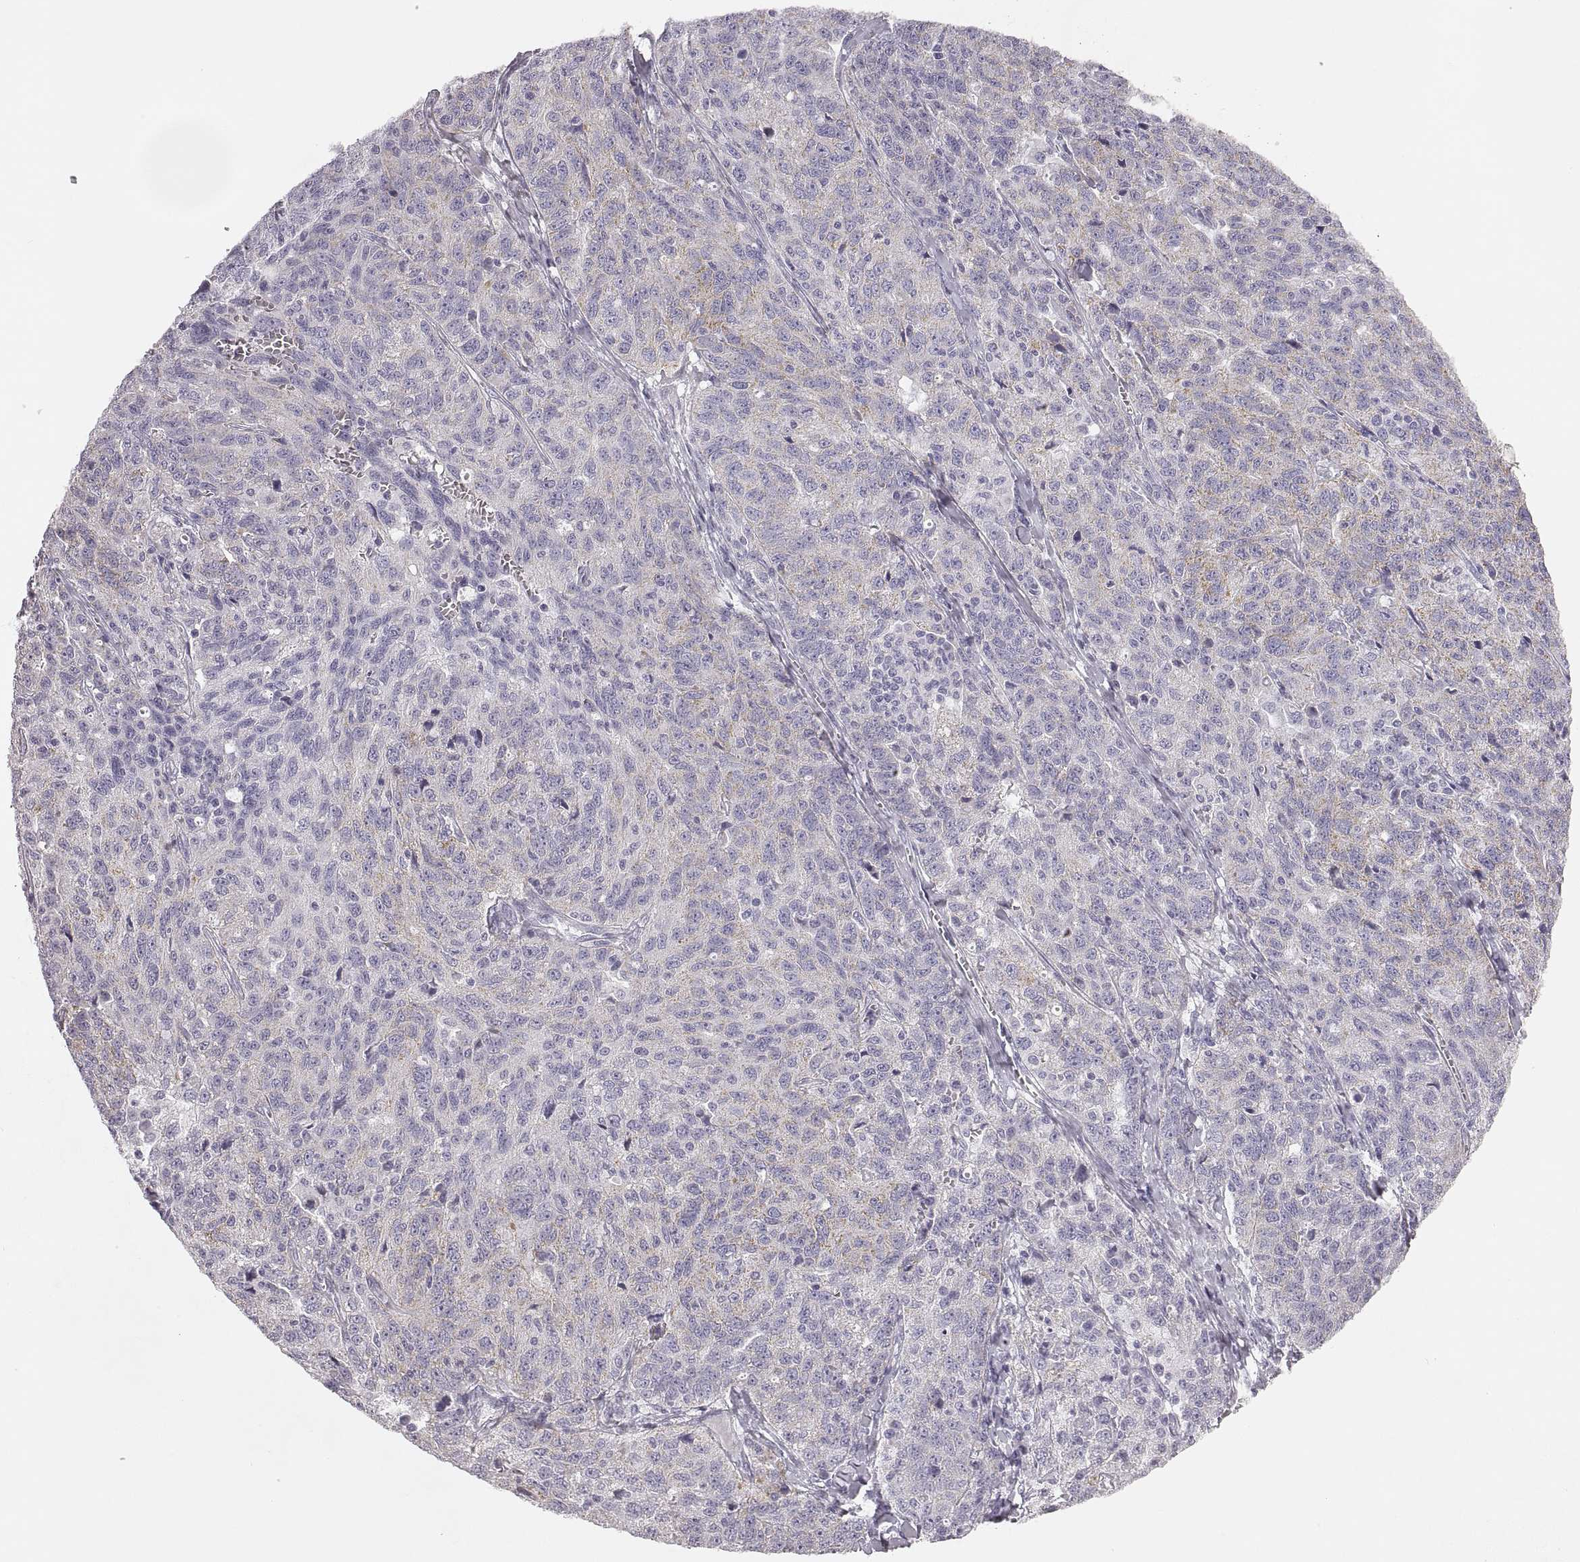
{"staining": {"intensity": "weak", "quantity": "25%-75%", "location": "cytoplasmic/membranous"}, "tissue": "ovarian cancer", "cell_type": "Tumor cells", "image_type": "cancer", "snomed": [{"axis": "morphology", "description": "Cystadenocarcinoma, serous, NOS"}, {"axis": "topography", "description": "Ovary"}], "caption": "Protein staining of ovarian serous cystadenocarcinoma tissue shows weak cytoplasmic/membranous staining in about 25%-75% of tumor cells.", "gene": "RDH13", "patient": {"sex": "female", "age": 71}}